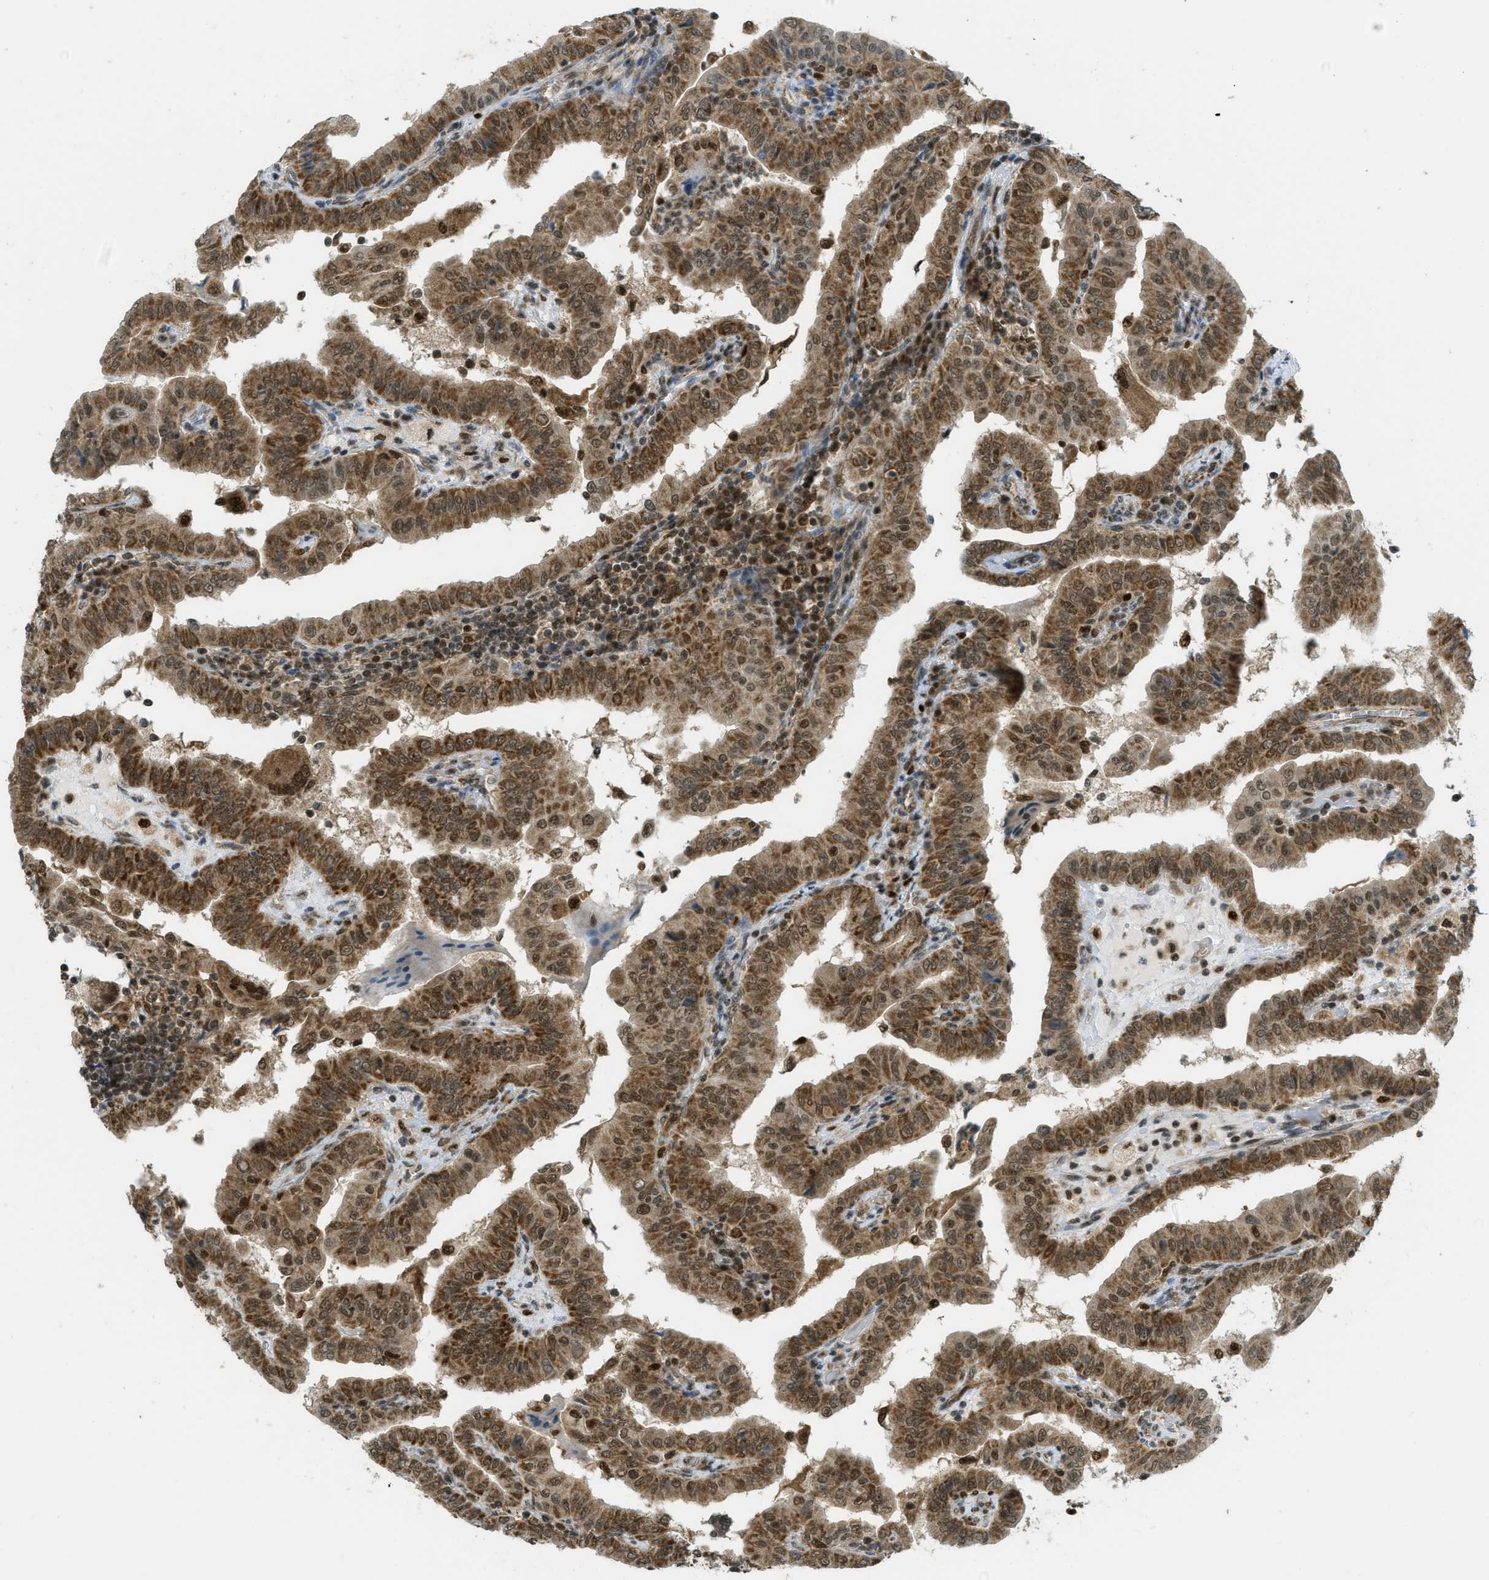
{"staining": {"intensity": "moderate", "quantity": ">75%", "location": "cytoplasmic/membranous,nuclear"}, "tissue": "thyroid cancer", "cell_type": "Tumor cells", "image_type": "cancer", "snomed": [{"axis": "morphology", "description": "Papillary adenocarcinoma, NOS"}, {"axis": "topography", "description": "Thyroid gland"}], "caption": "Protein staining demonstrates moderate cytoplasmic/membranous and nuclear expression in about >75% of tumor cells in thyroid papillary adenocarcinoma.", "gene": "TNPO1", "patient": {"sex": "male", "age": 33}}